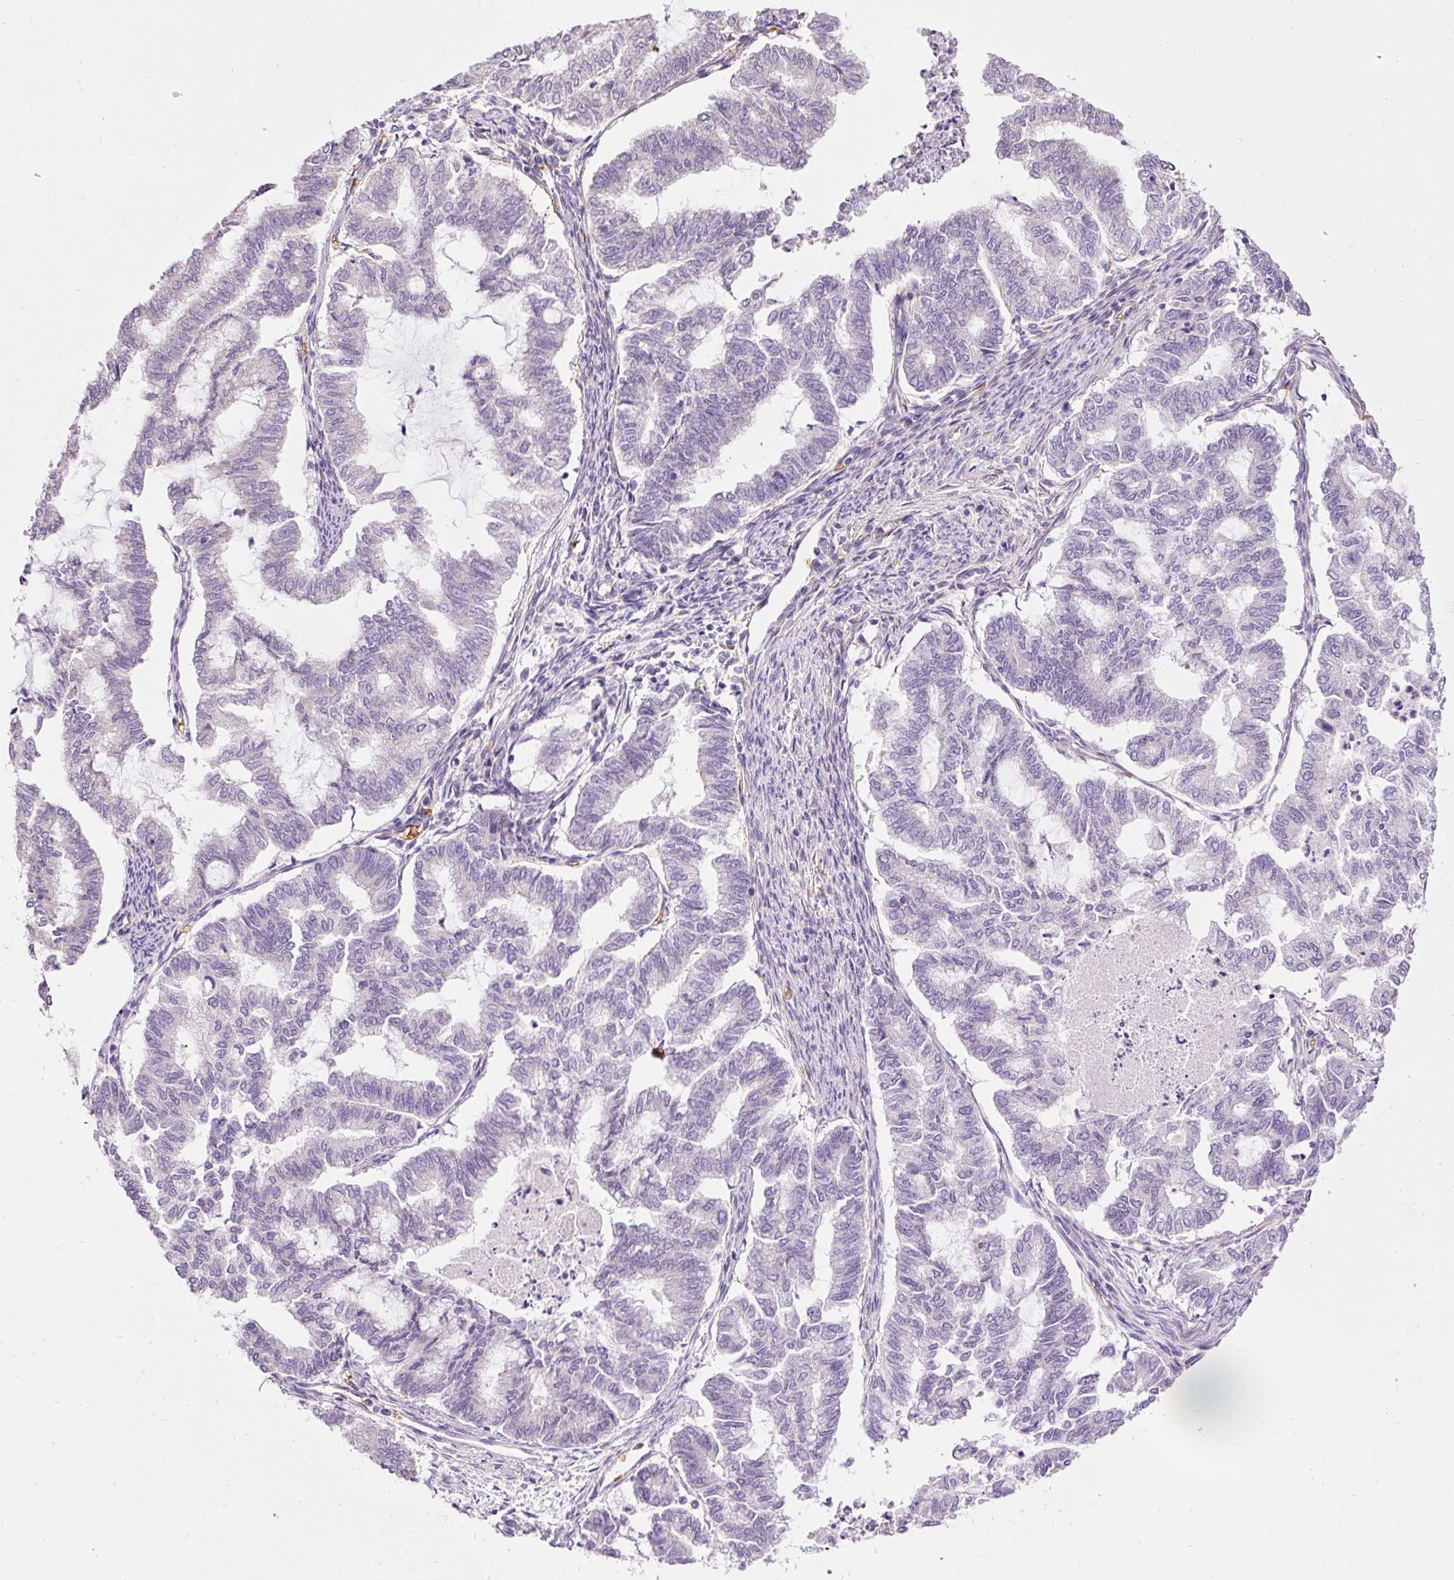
{"staining": {"intensity": "negative", "quantity": "none", "location": "none"}, "tissue": "endometrial cancer", "cell_type": "Tumor cells", "image_type": "cancer", "snomed": [{"axis": "morphology", "description": "Adenocarcinoma, NOS"}, {"axis": "topography", "description": "Endometrium"}], "caption": "Immunohistochemistry (IHC) micrograph of neoplastic tissue: endometrial cancer stained with DAB (3,3'-diaminobenzidine) exhibits no significant protein staining in tumor cells.", "gene": "PRRC2A", "patient": {"sex": "female", "age": 79}}